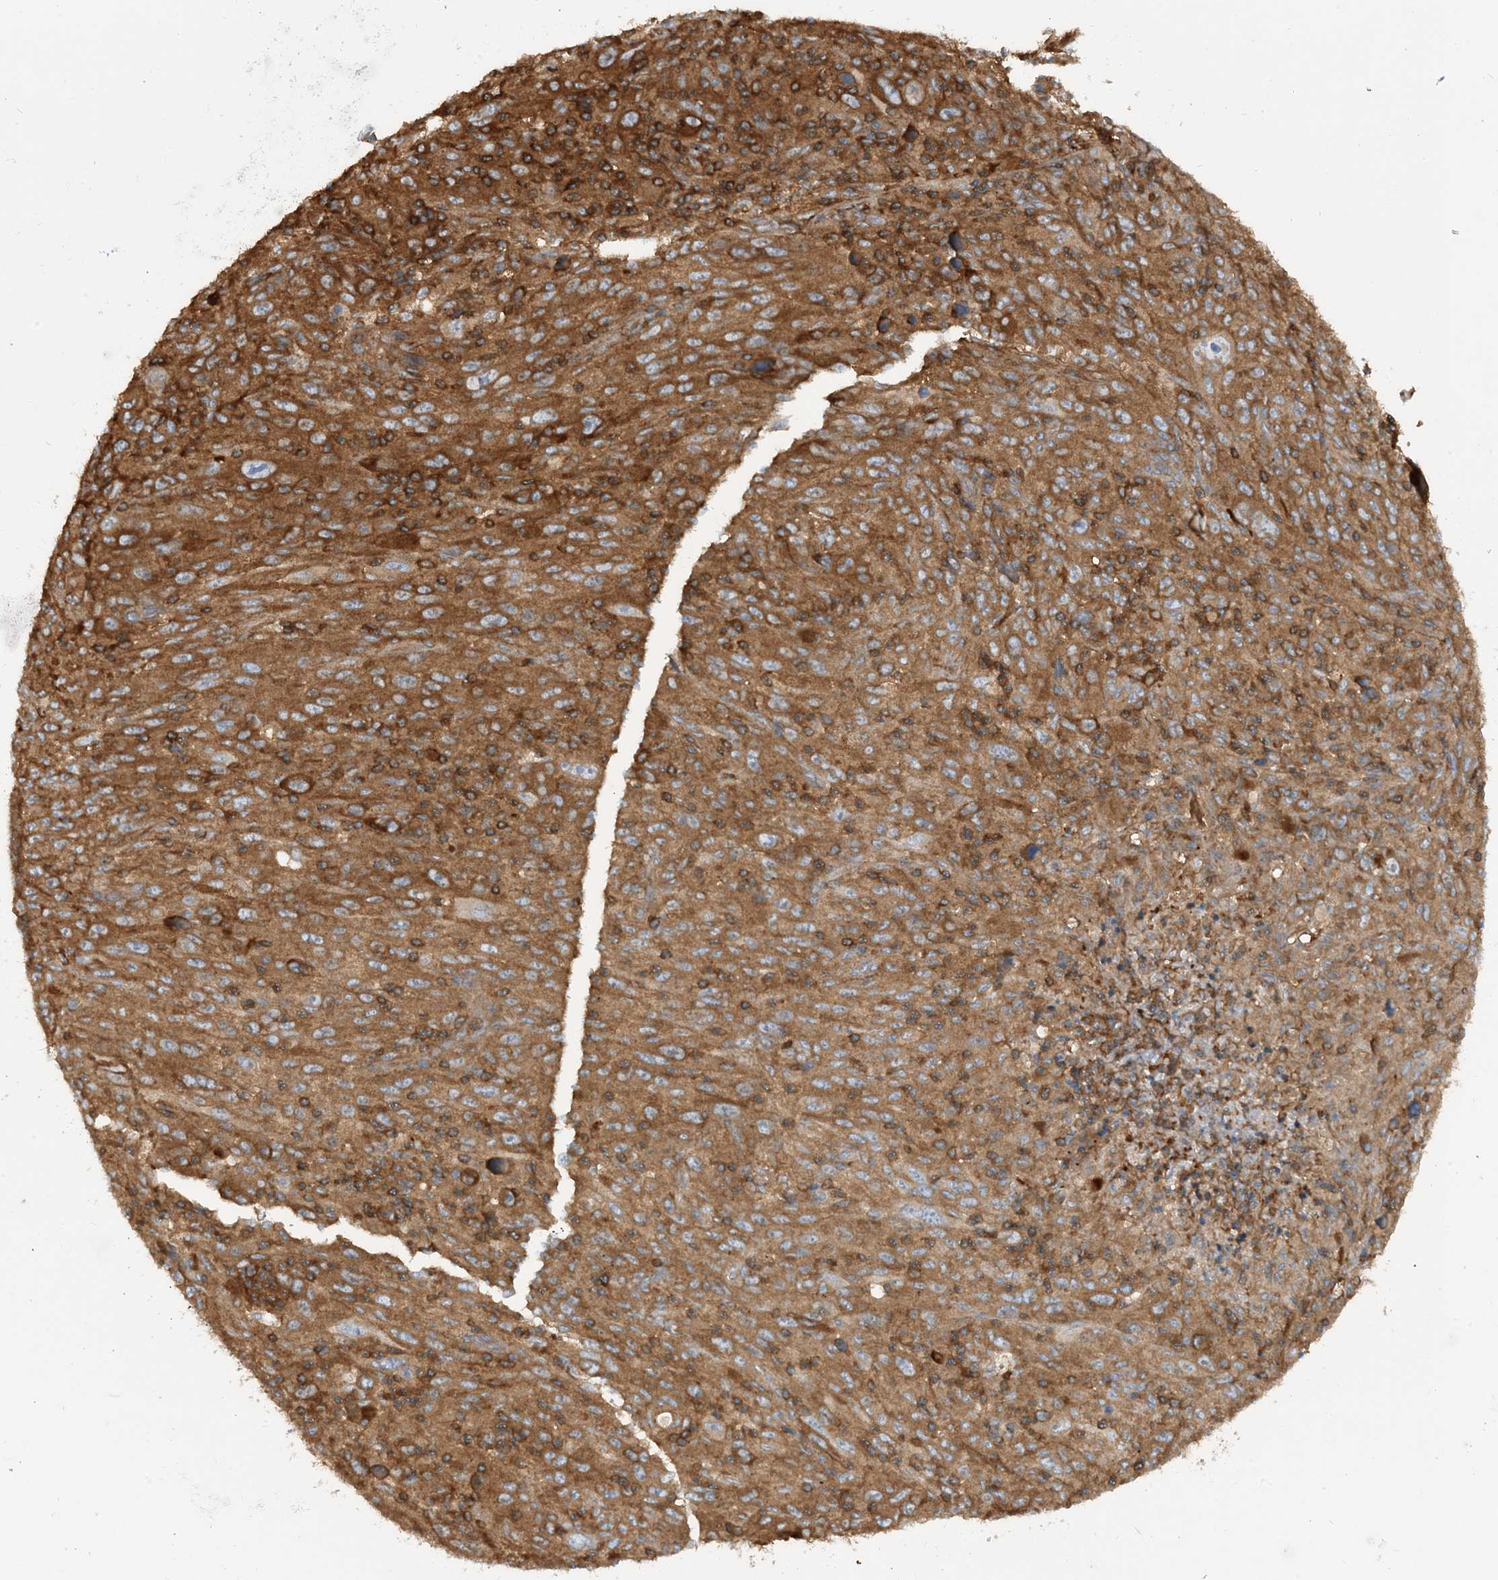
{"staining": {"intensity": "moderate", "quantity": ">75%", "location": "cytoplasmic/membranous"}, "tissue": "melanoma", "cell_type": "Tumor cells", "image_type": "cancer", "snomed": [{"axis": "morphology", "description": "Malignant melanoma, Metastatic site"}, {"axis": "topography", "description": "Skin"}], "caption": "DAB immunohistochemical staining of human melanoma demonstrates moderate cytoplasmic/membranous protein staining in about >75% of tumor cells.", "gene": "SFMBT2", "patient": {"sex": "female", "age": 56}}